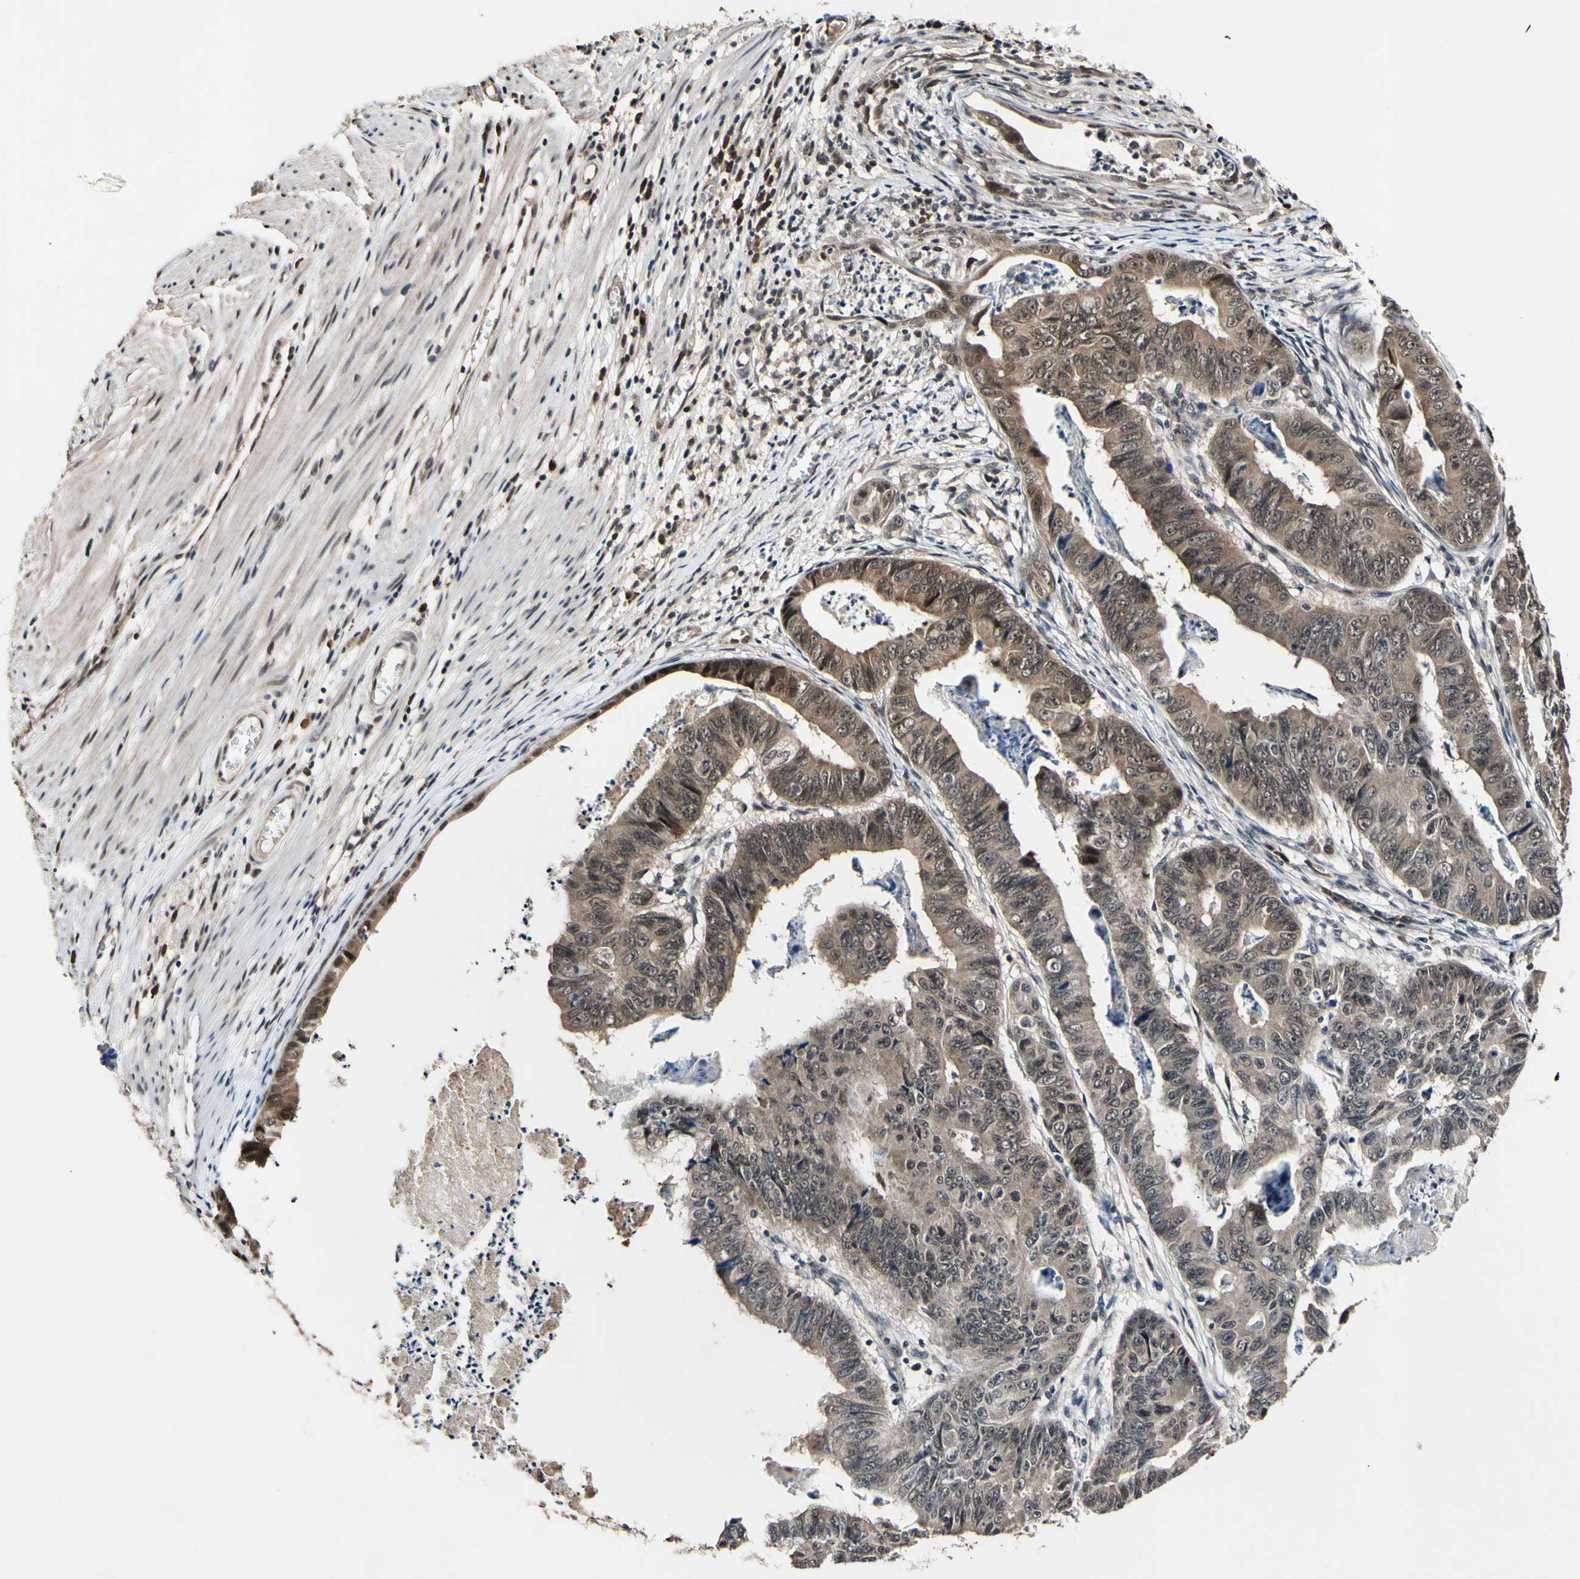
{"staining": {"intensity": "weak", "quantity": ">75%", "location": "cytoplasmic/membranous,nuclear"}, "tissue": "stomach cancer", "cell_type": "Tumor cells", "image_type": "cancer", "snomed": [{"axis": "morphology", "description": "Adenocarcinoma, NOS"}, {"axis": "topography", "description": "Stomach, lower"}], "caption": "IHC image of adenocarcinoma (stomach) stained for a protein (brown), which shows low levels of weak cytoplasmic/membranous and nuclear positivity in about >75% of tumor cells.", "gene": "PSMD10", "patient": {"sex": "male", "age": 77}}